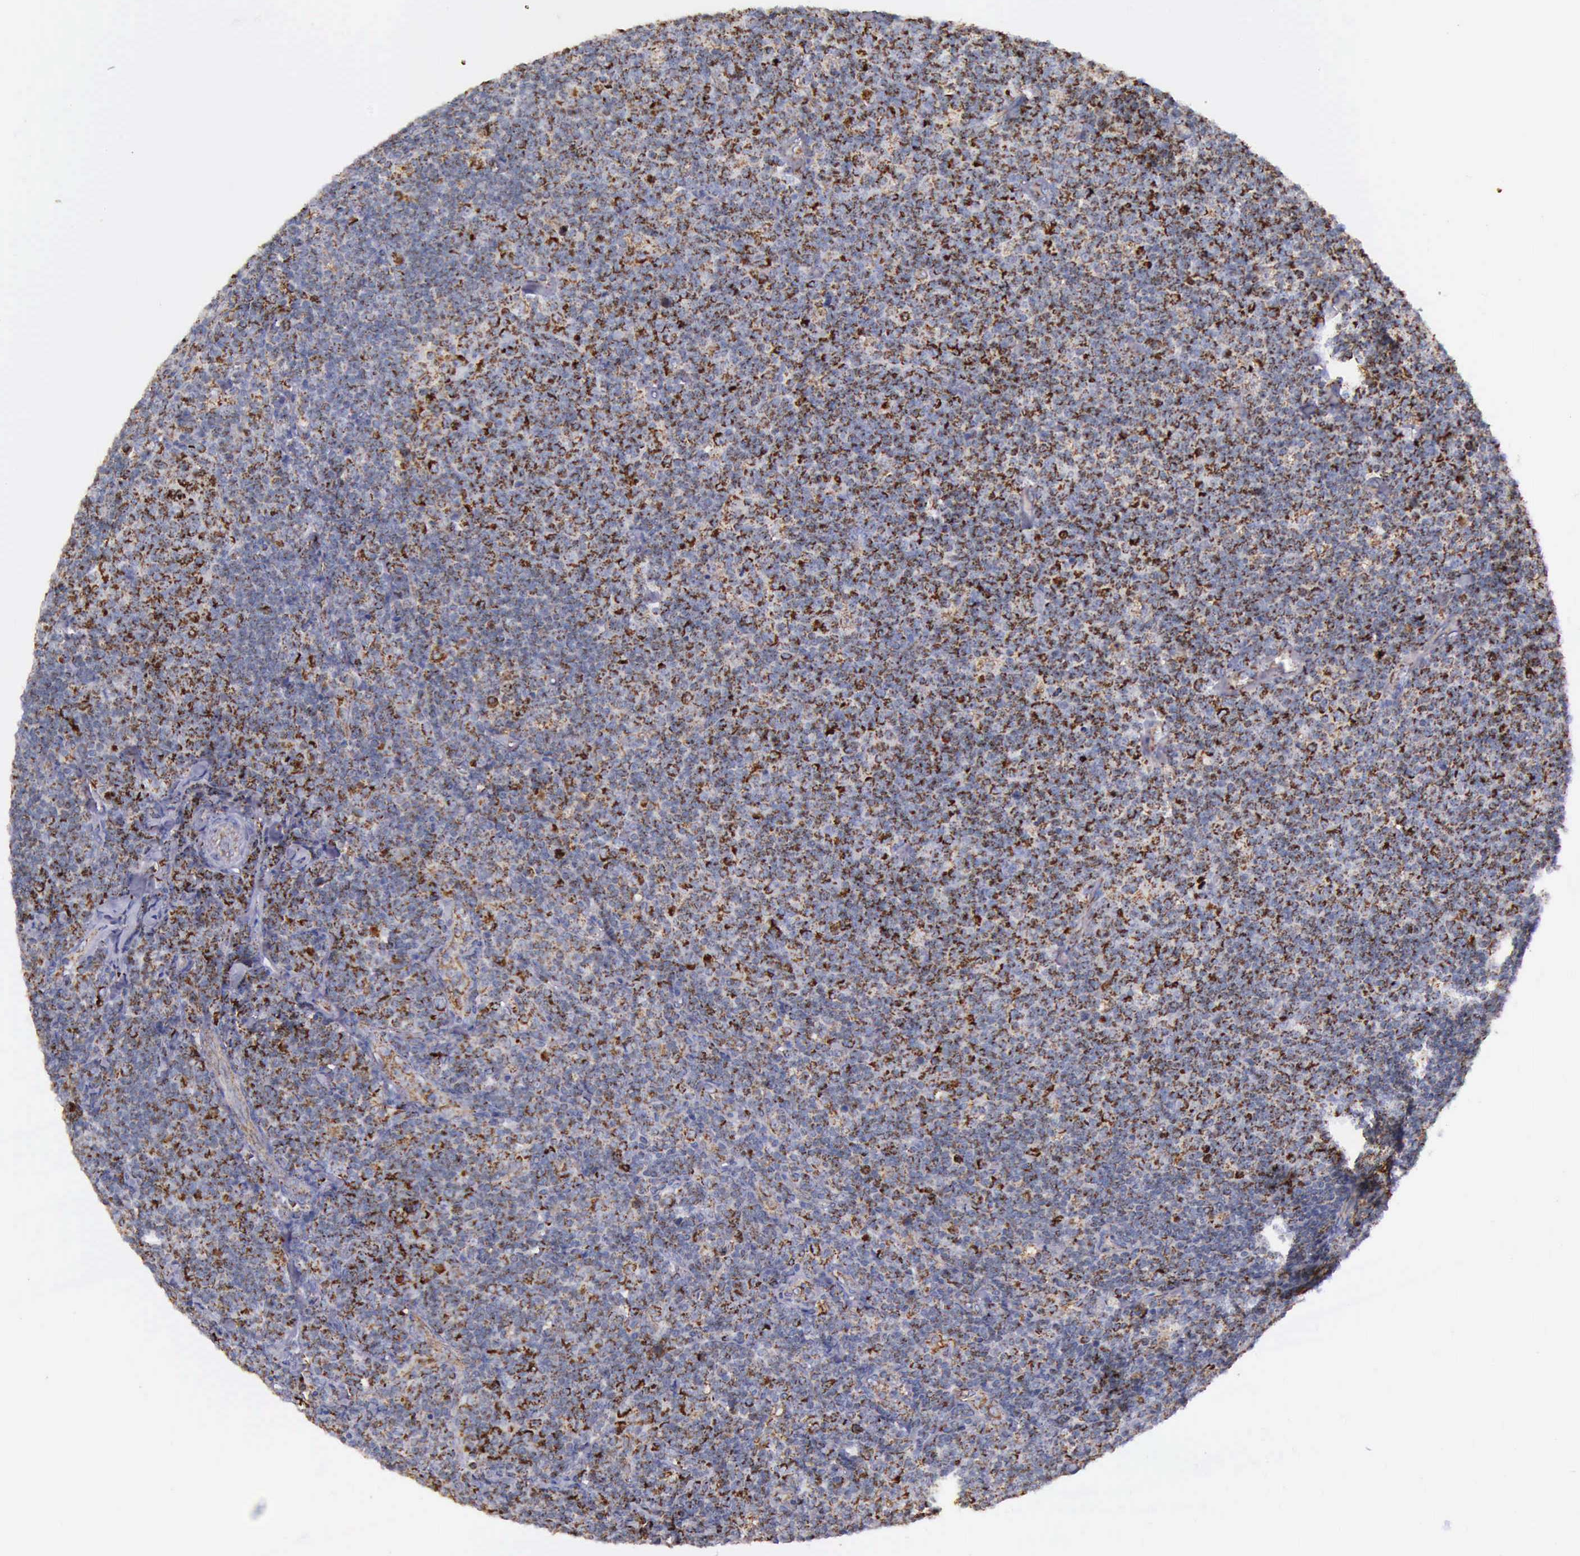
{"staining": {"intensity": "moderate", "quantity": "25%-75%", "location": "cytoplasmic/membranous"}, "tissue": "lymphoma", "cell_type": "Tumor cells", "image_type": "cancer", "snomed": [{"axis": "morphology", "description": "Malignant lymphoma, non-Hodgkin's type, Low grade"}, {"axis": "topography", "description": "Lymph node"}], "caption": "This is an image of immunohistochemistry (IHC) staining of lymphoma, which shows moderate expression in the cytoplasmic/membranous of tumor cells.", "gene": "TXN2", "patient": {"sex": "male", "age": 74}}